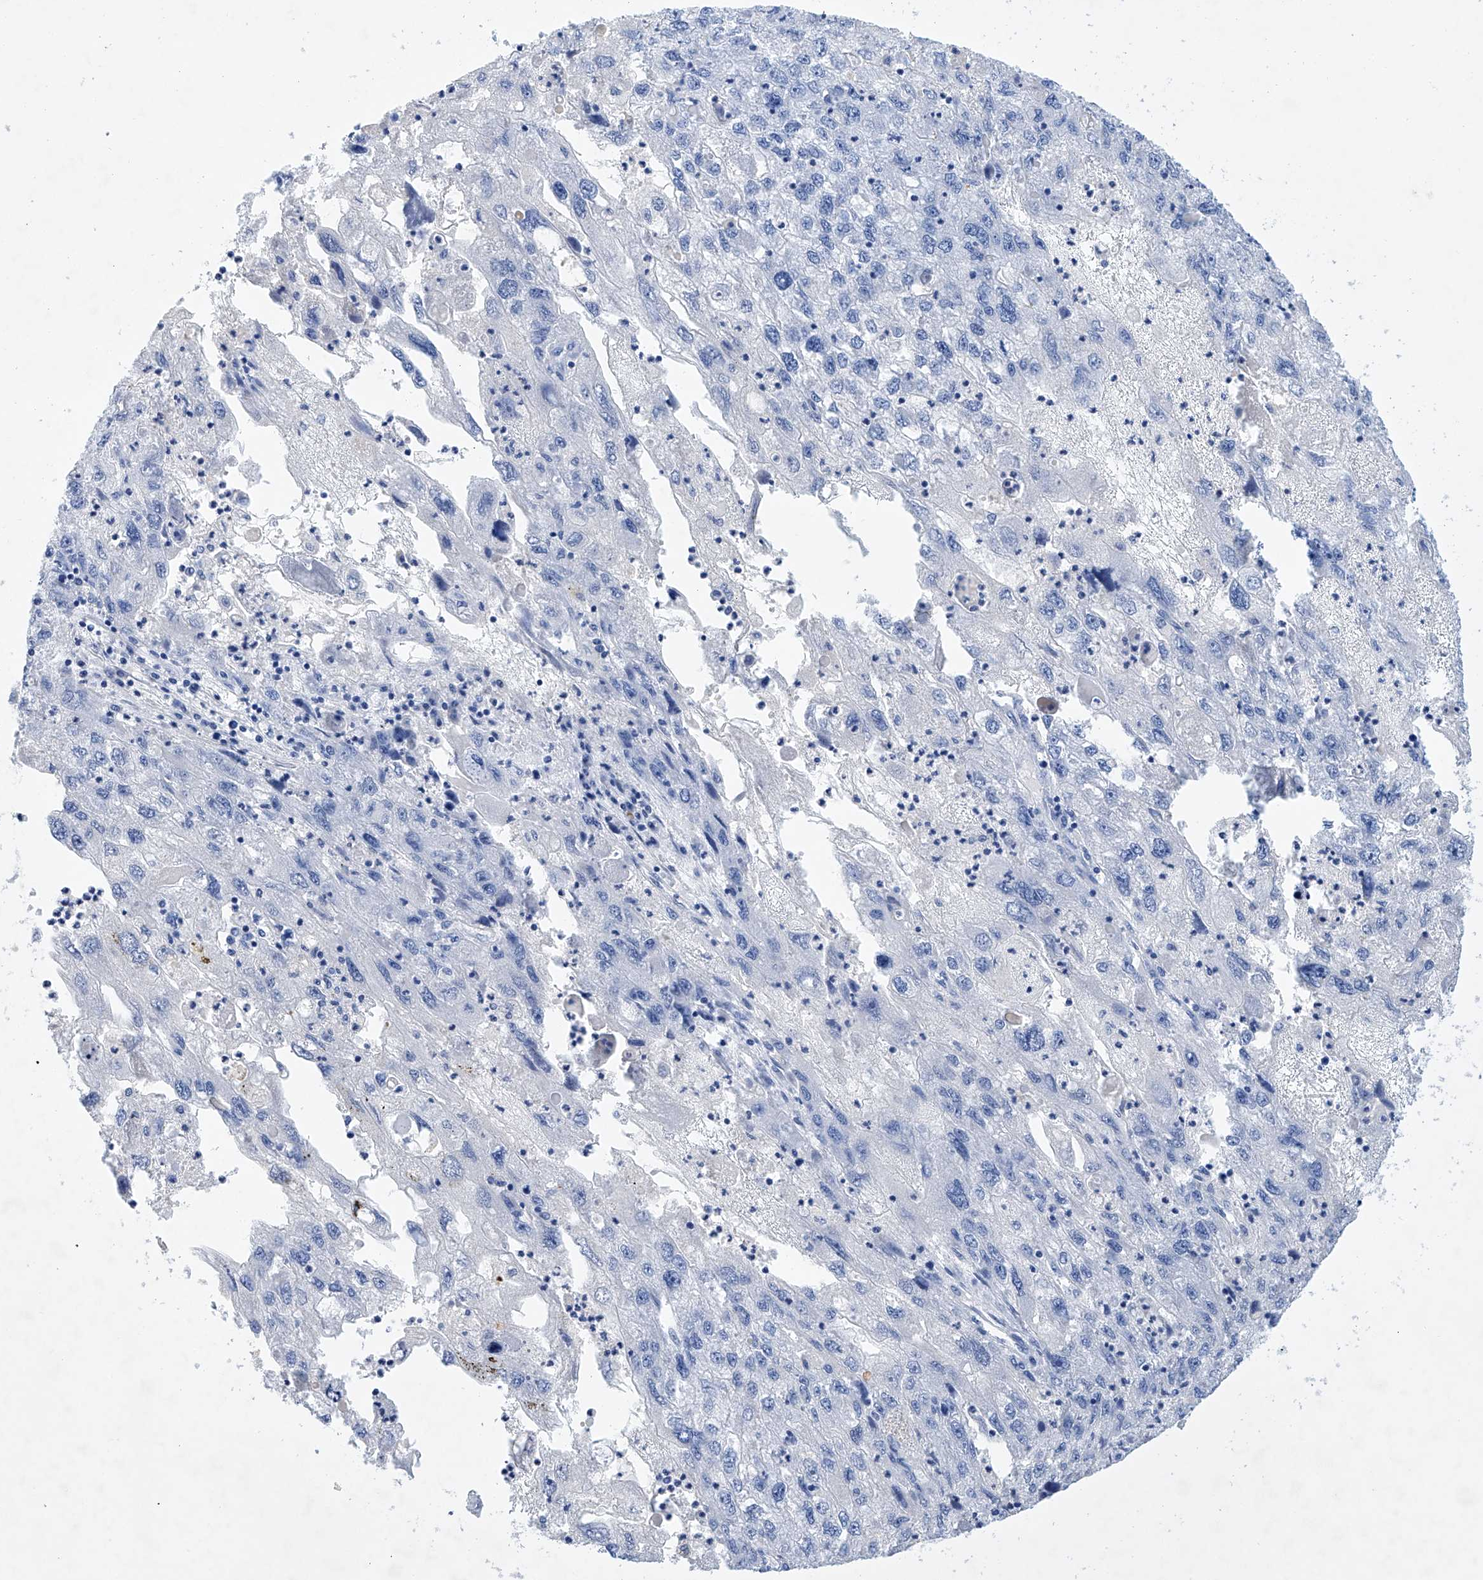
{"staining": {"intensity": "negative", "quantity": "none", "location": "none"}, "tissue": "endometrial cancer", "cell_type": "Tumor cells", "image_type": "cancer", "snomed": [{"axis": "morphology", "description": "Adenocarcinoma, NOS"}, {"axis": "topography", "description": "Endometrium"}], "caption": "High magnification brightfield microscopy of endometrial cancer stained with DAB (3,3'-diaminobenzidine) (brown) and counterstained with hematoxylin (blue): tumor cells show no significant expression. The staining is performed using DAB brown chromogen with nuclei counter-stained in using hematoxylin.", "gene": "LURAP1", "patient": {"sex": "female", "age": 49}}